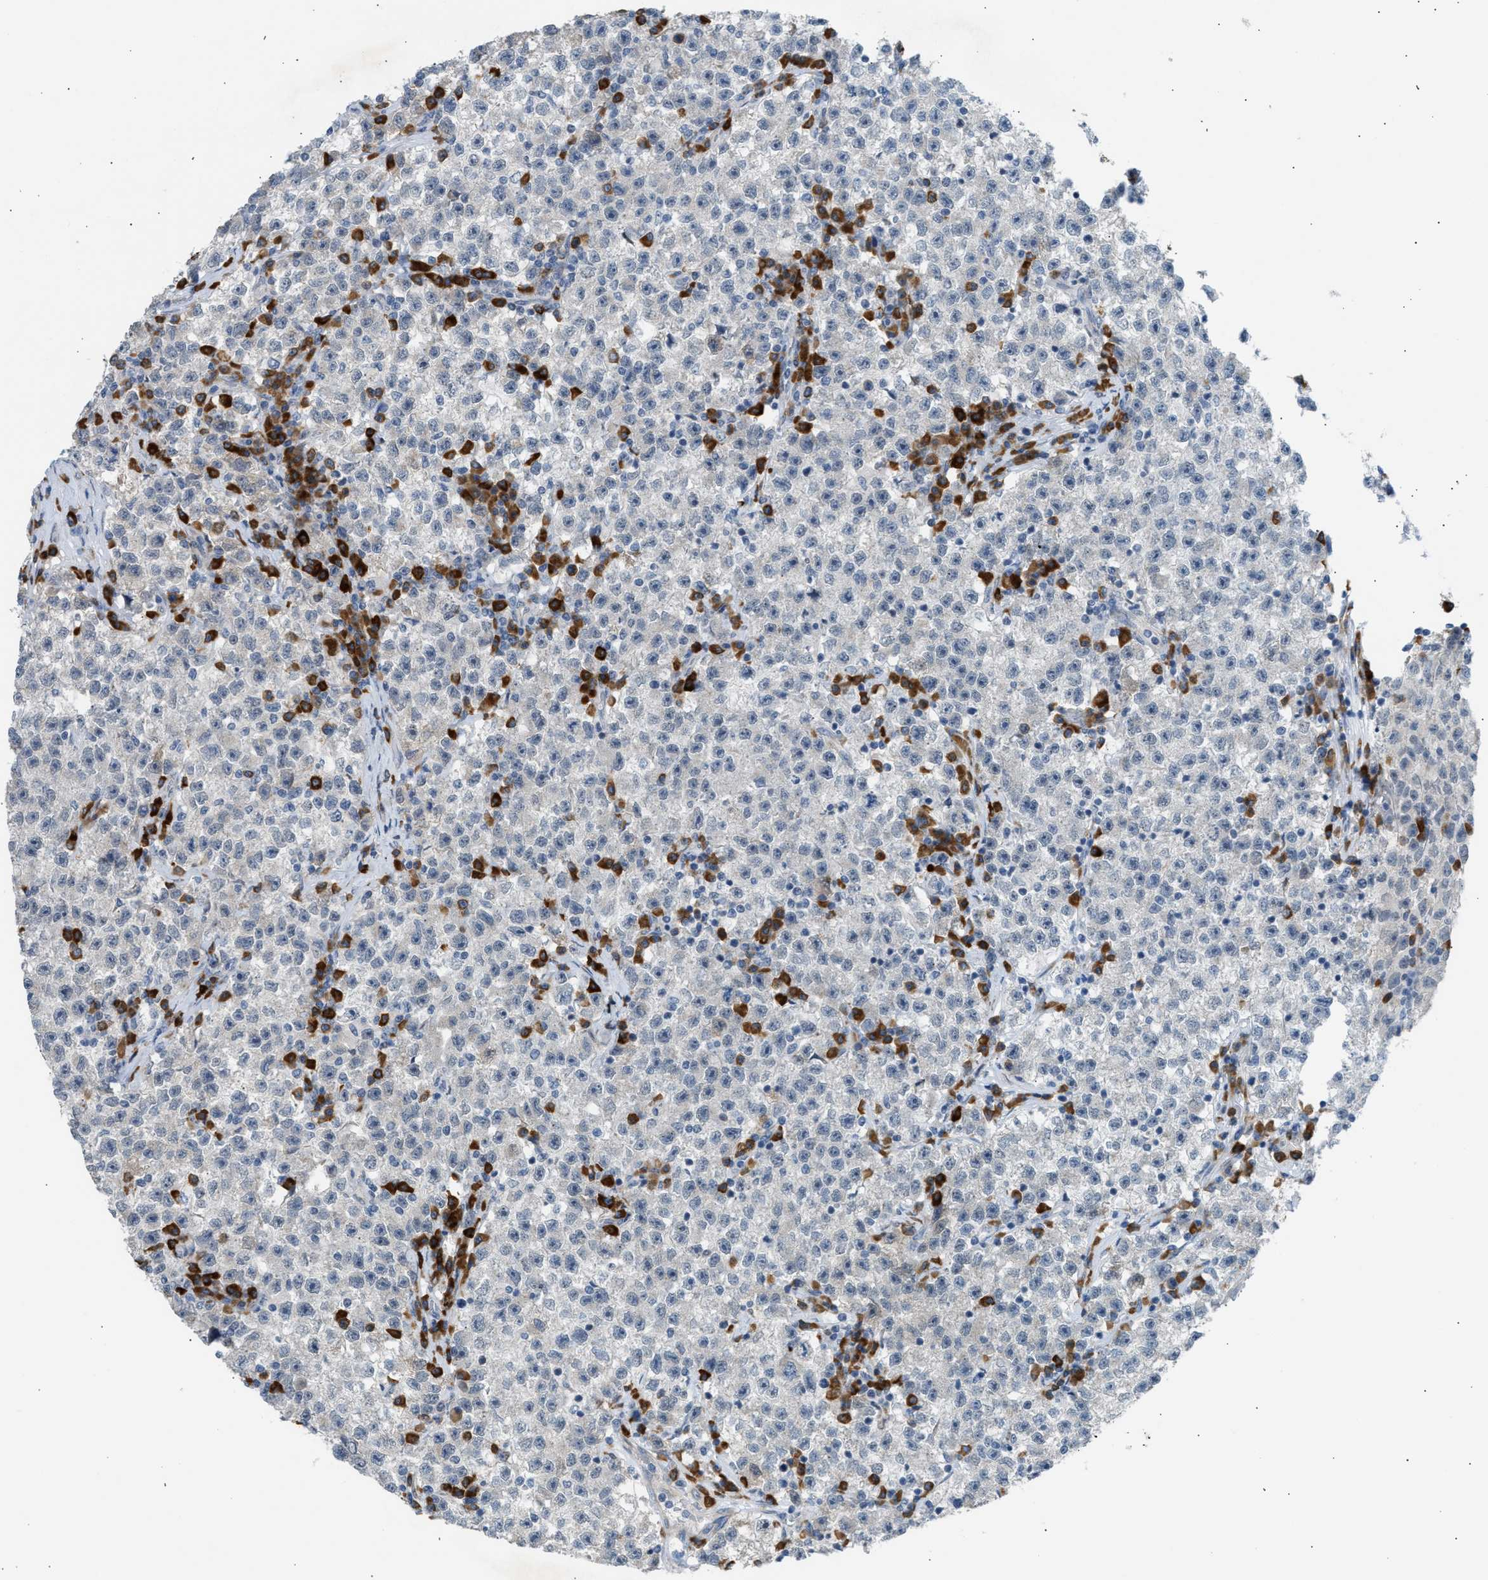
{"staining": {"intensity": "negative", "quantity": "none", "location": "none"}, "tissue": "testis cancer", "cell_type": "Tumor cells", "image_type": "cancer", "snomed": [{"axis": "morphology", "description": "Seminoma, NOS"}, {"axis": "topography", "description": "Testis"}], "caption": "This is an immunohistochemistry micrograph of human testis seminoma. There is no staining in tumor cells.", "gene": "KCNC2", "patient": {"sex": "male", "age": 22}}